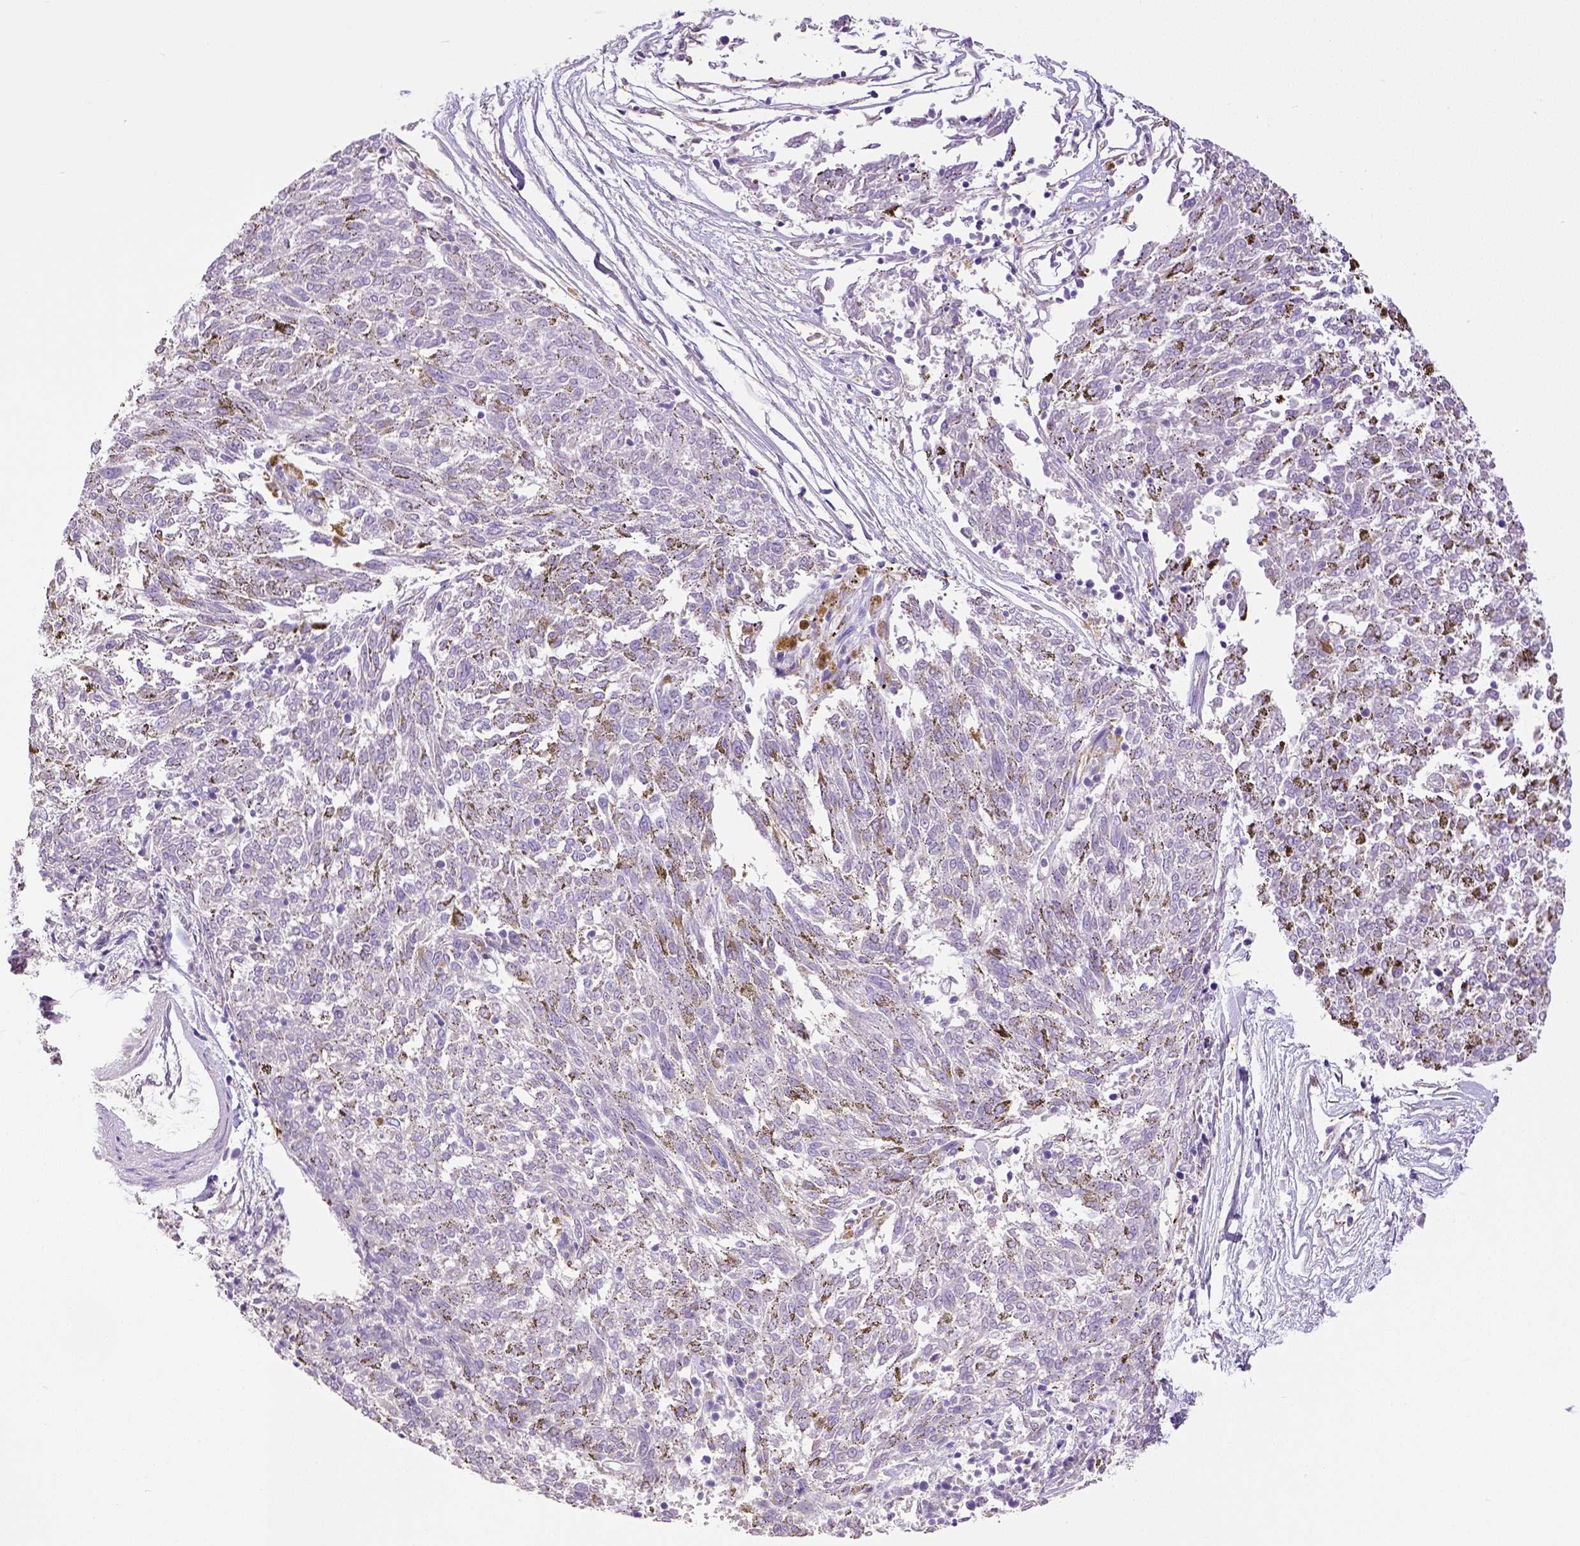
{"staining": {"intensity": "negative", "quantity": "none", "location": "none"}, "tissue": "melanoma", "cell_type": "Tumor cells", "image_type": "cancer", "snomed": [{"axis": "morphology", "description": "Malignant melanoma, NOS"}, {"axis": "topography", "description": "Skin"}], "caption": "Tumor cells are negative for brown protein staining in malignant melanoma.", "gene": "THY1", "patient": {"sex": "female", "age": 72}}